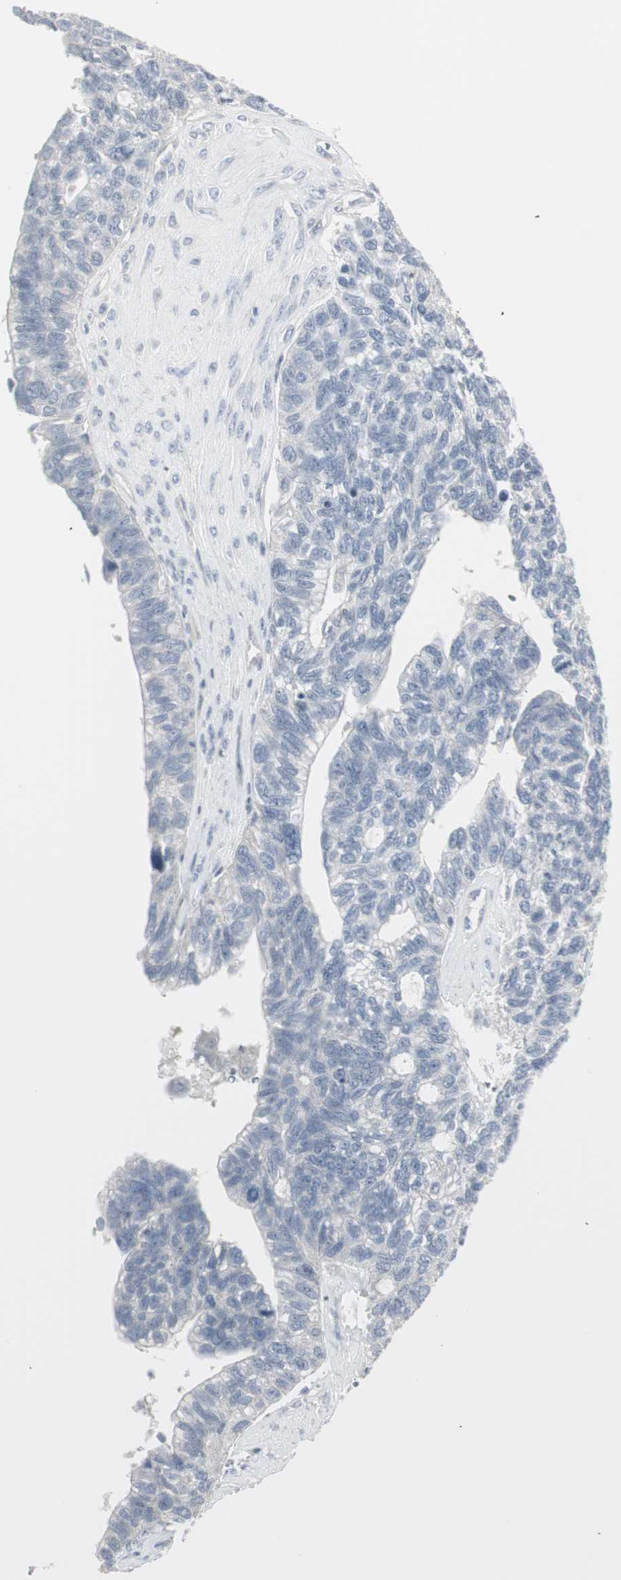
{"staining": {"intensity": "negative", "quantity": "none", "location": "none"}, "tissue": "ovarian cancer", "cell_type": "Tumor cells", "image_type": "cancer", "snomed": [{"axis": "morphology", "description": "Cystadenocarcinoma, serous, NOS"}, {"axis": "topography", "description": "Ovary"}], "caption": "An image of human ovarian cancer is negative for staining in tumor cells. Nuclei are stained in blue.", "gene": "DMPK", "patient": {"sex": "female", "age": 79}}